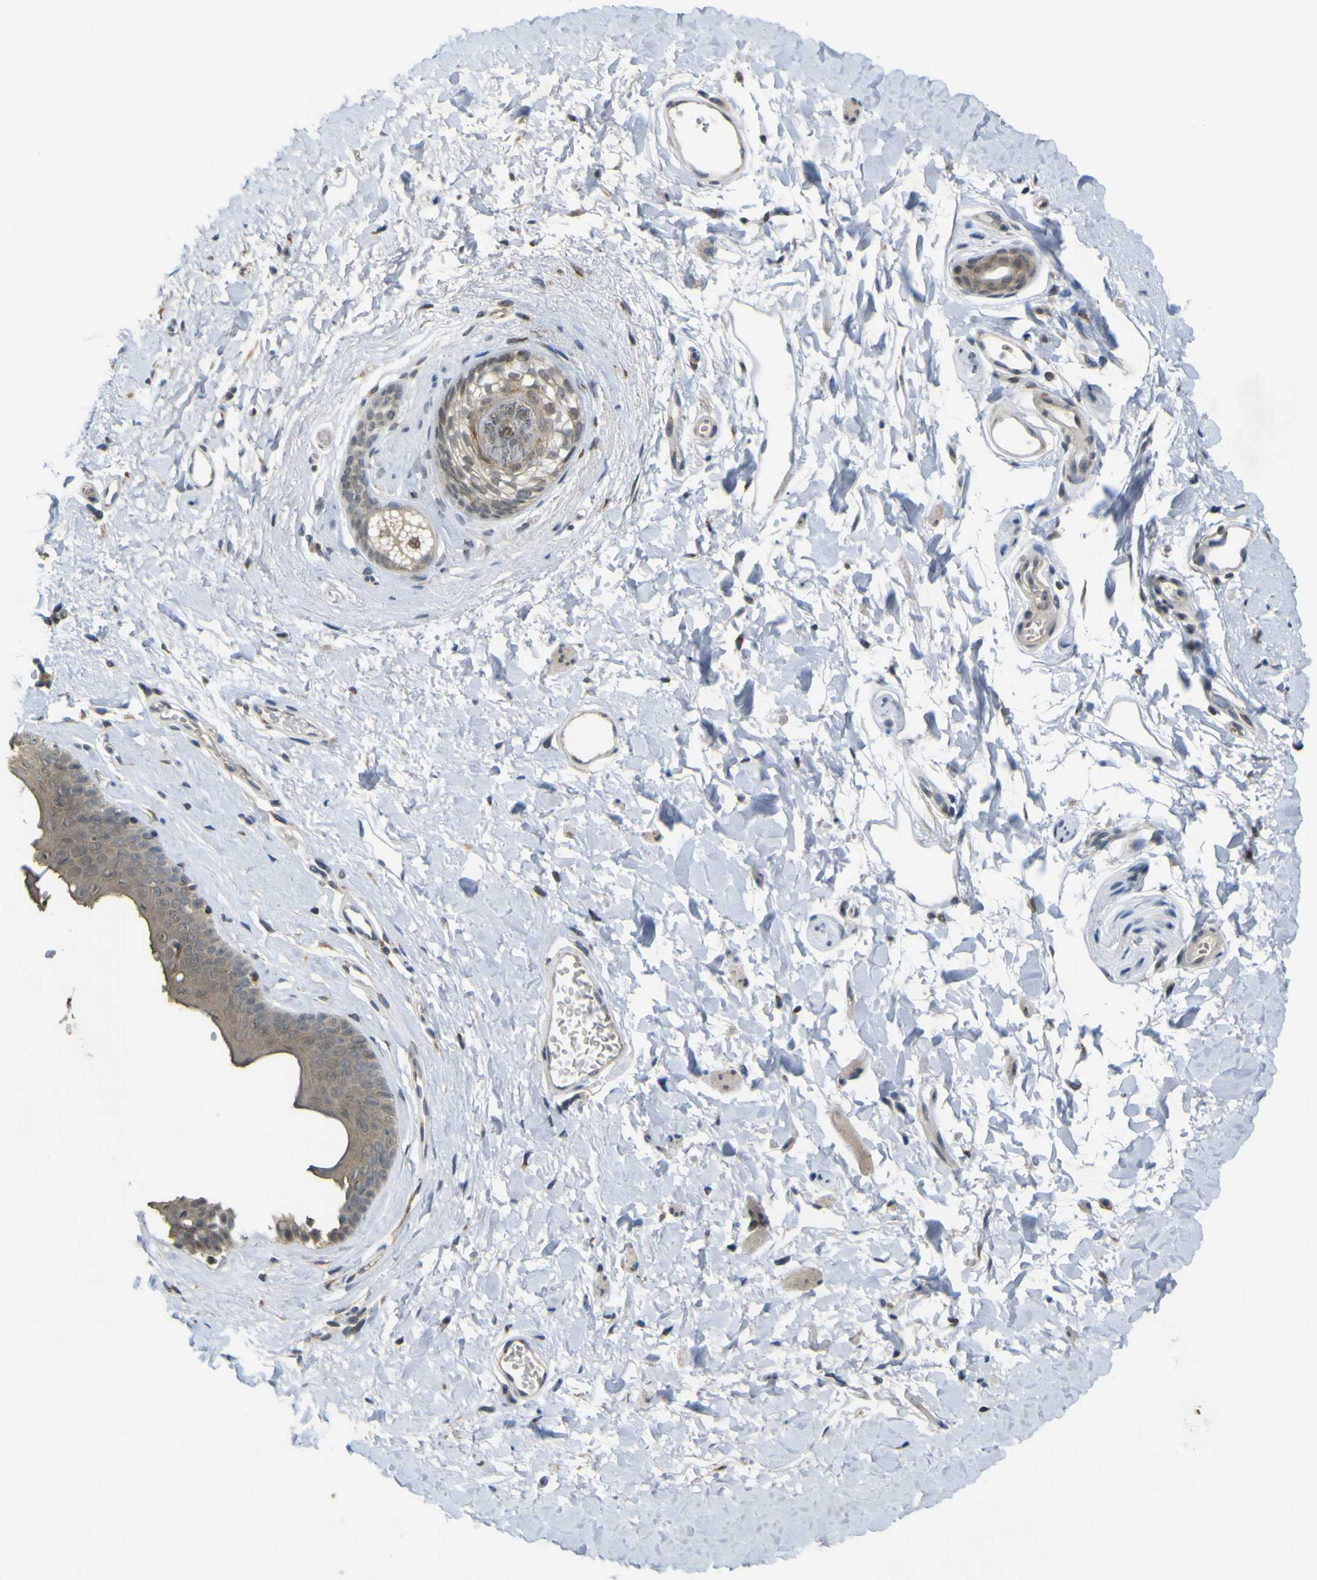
{"staining": {"intensity": "negative", "quantity": "none", "location": "none"}, "tissue": "skin", "cell_type": "Epidermal cells", "image_type": "normal", "snomed": [{"axis": "morphology", "description": "Normal tissue, NOS"}, {"axis": "morphology", "description": "Inflammation, NOS"}, {"axis": "topography", "description": "Vulva"}], "caption": "There is no significant staining in epidermal cells of skin. Nuclei are stained in blue.", "gene": "IGF2R", "patient": {"sex": "female", "age": 84}}